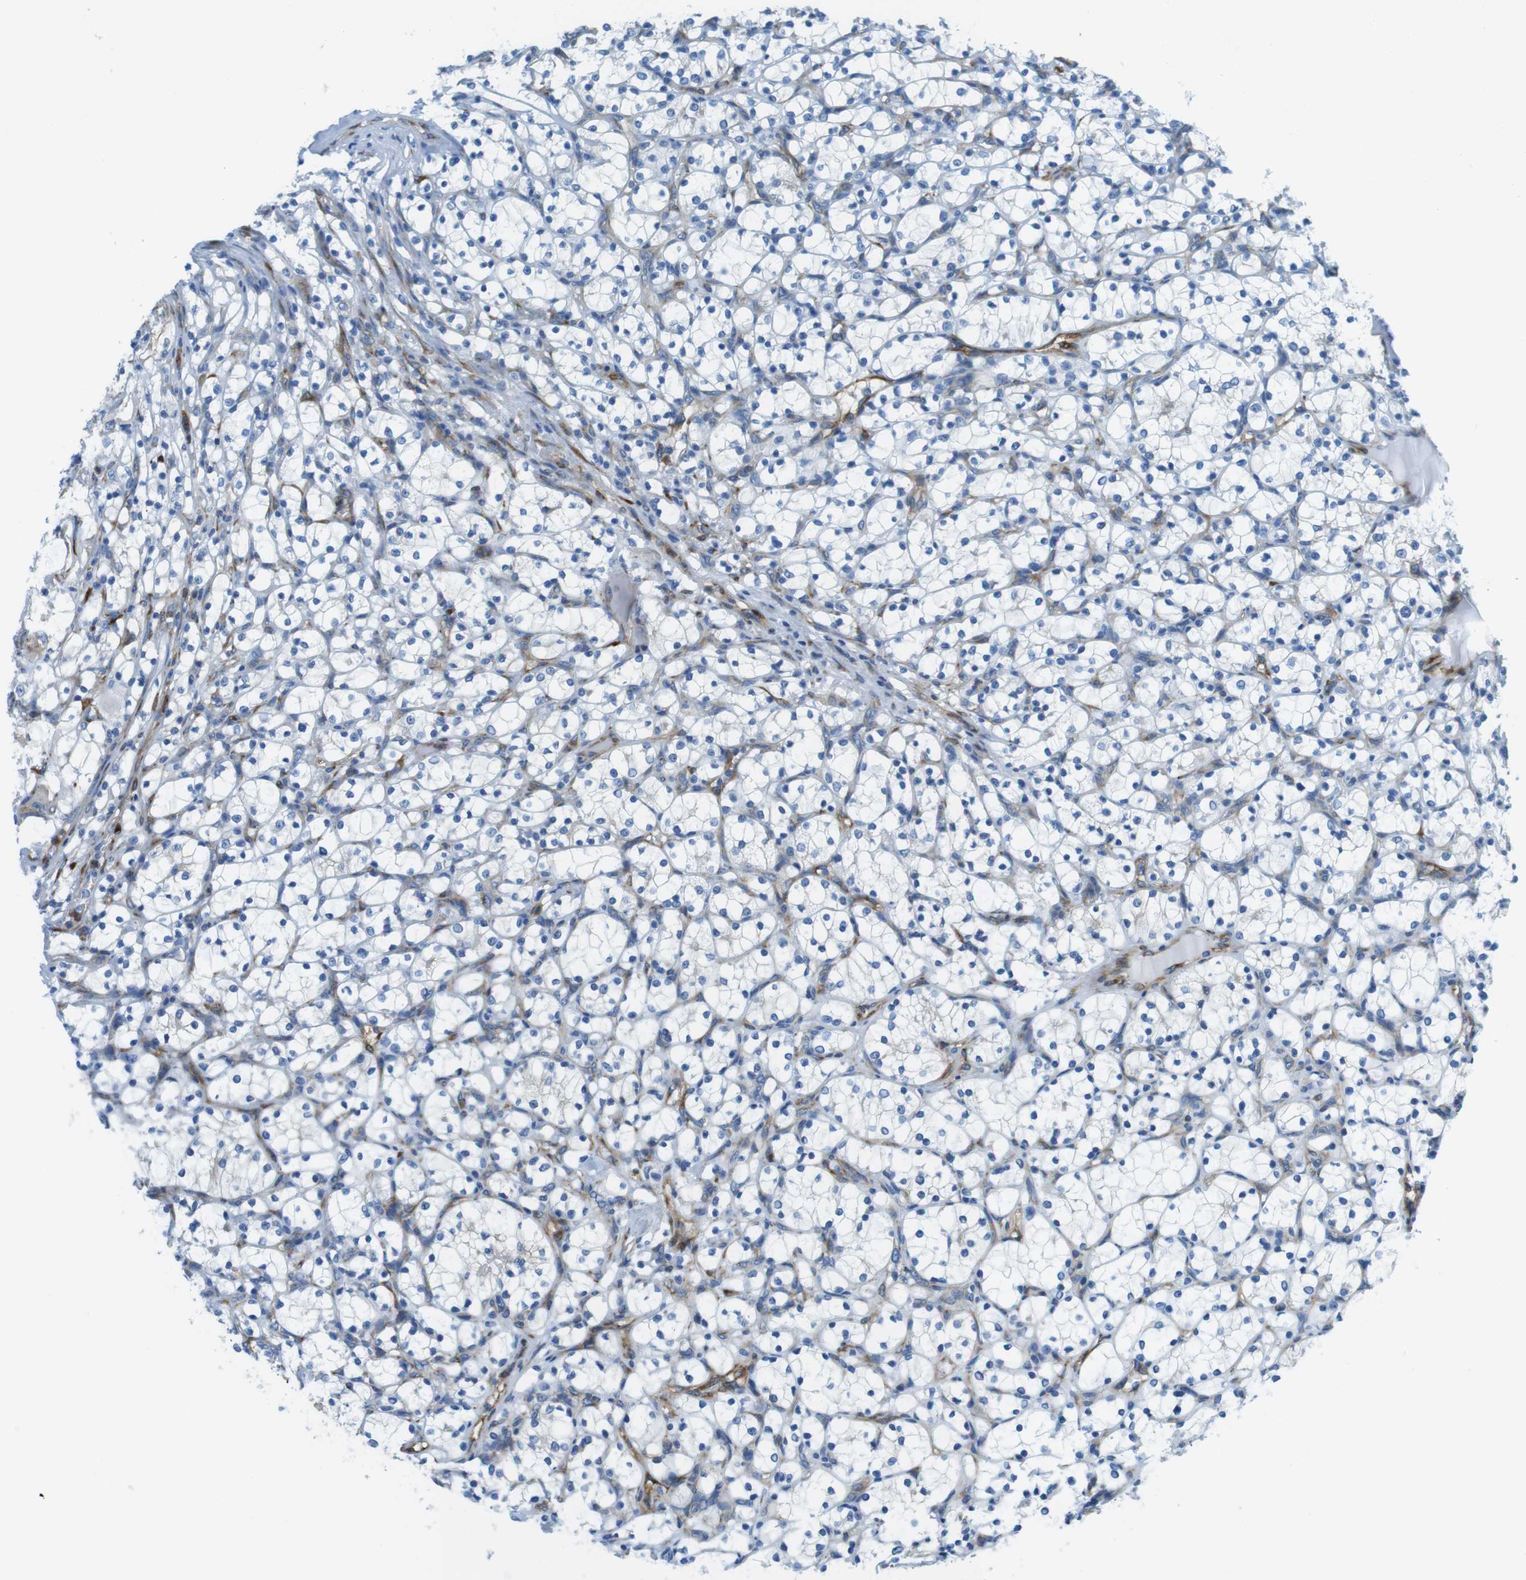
{"staining": {"intensity": "negative", "quantity": "none", "location": "none"}, "tissue": "renal cancer", "cell_type": "Tumor cells", "image_type": "cancer", "snomed": [{"axis": "morphology", "description": "Adenocarcinoma, NOS"}, {"axis": "topography", "description": "Kidney"}], "caption": "Renal cancer (adenocarcinoma) was stained to show a protein in brown. There is no significant positivity in tumor cells.", "gene": "EMP2", "patient": {"sex": "female", "age": 69}}